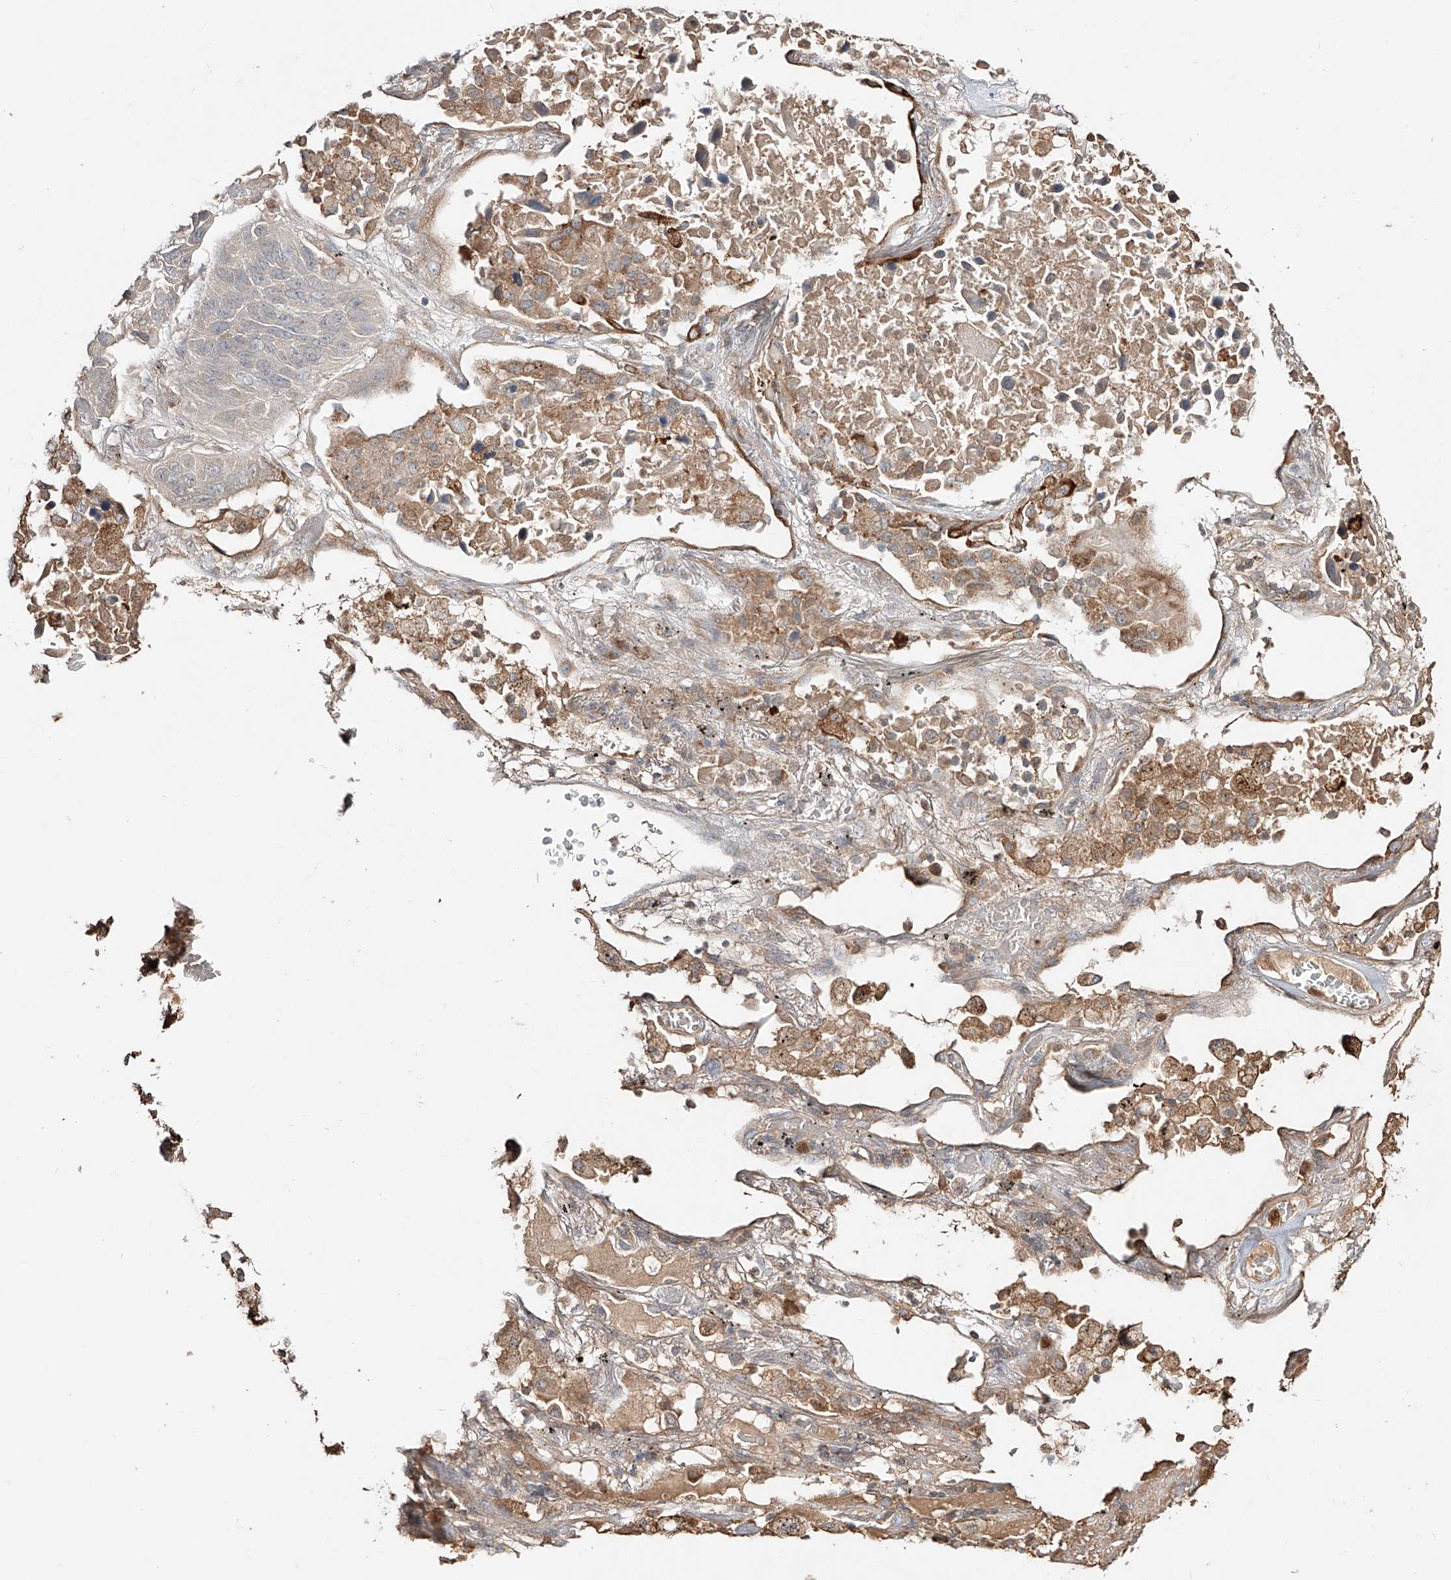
{"staining": {"intensity": "negative", "quantity": "none", "location": "none"}, "tissue": "lung cancer", "cell_type": "Tumor cells", "image_type": "cancer", "snomed": [{"axis": "morphology", "description": "Squamous cell carcinoma, NOS"}, {"axis": "topography", "description": "Lung"}], "caption": "Tumor cells are negative for protein expression in human lung squamous cell carcinoma. (DAB IHC, high magnification).", "gene": "ERO1A", "patient": {"sex": "male", "age": 57}}